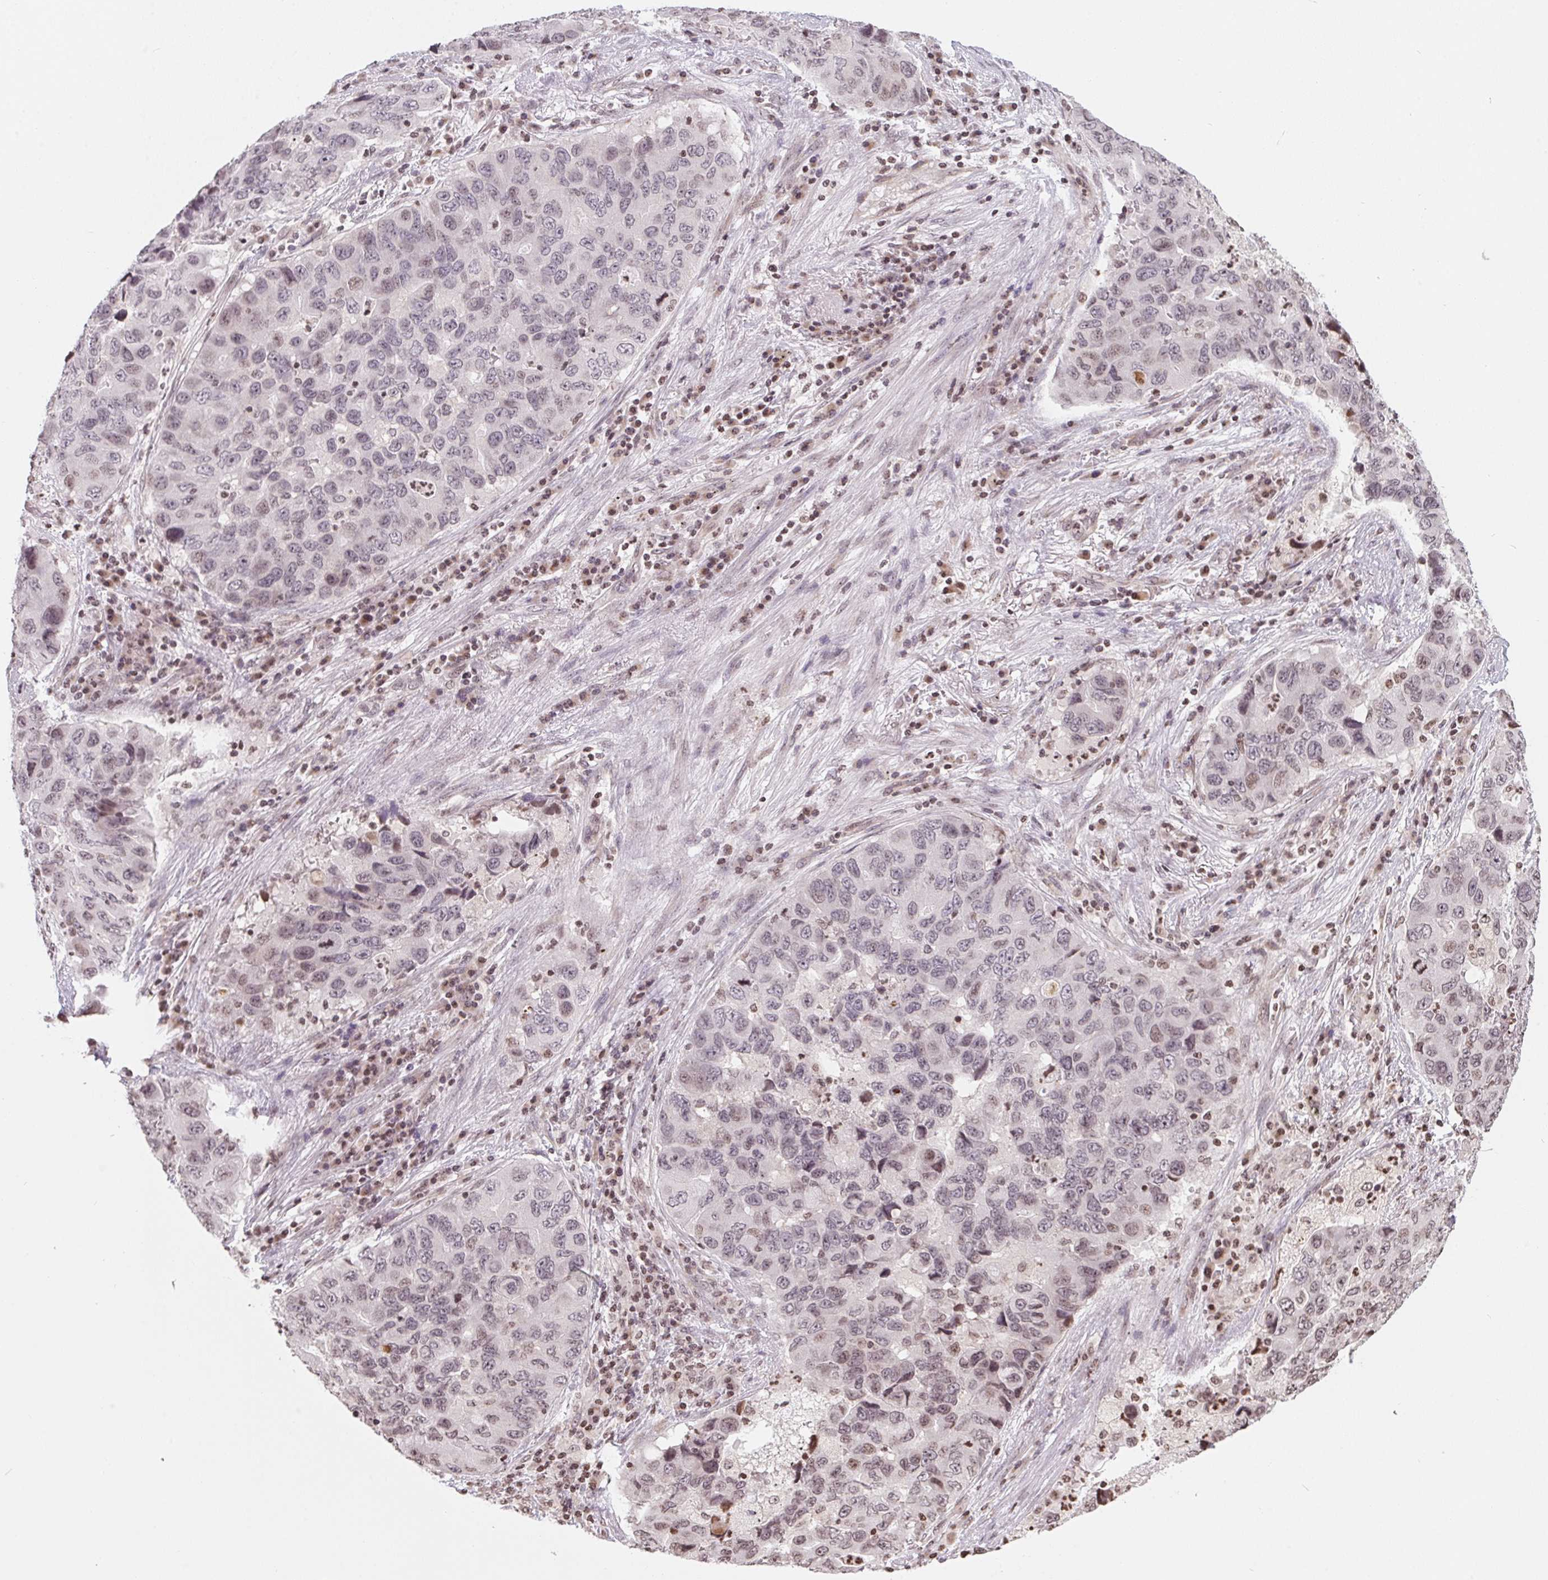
{"staining": {"intensity": "weak", "quantity": "<25%", "location": "nuclear"}, "tissue": "lung cancer", "cell_type": "Tumor cells", "image_type": "cancer", "snomed": [{"axis": "morphology", "description": "Adenocarcinoma, NOS"}, {"axis": "morphology", "description": "Adenocarcinoma, metastatic, NOS"}, {"axis": "topography", "description": "Lymph node"}, {"axis": "topography", "description": "Lung"}], "caption": "Protein analysis of adenocarcinoma (lung) shows no significant expression in tumor cells.", "gene": "RNF181", "patient": {"sex": "female", "age": 54}}